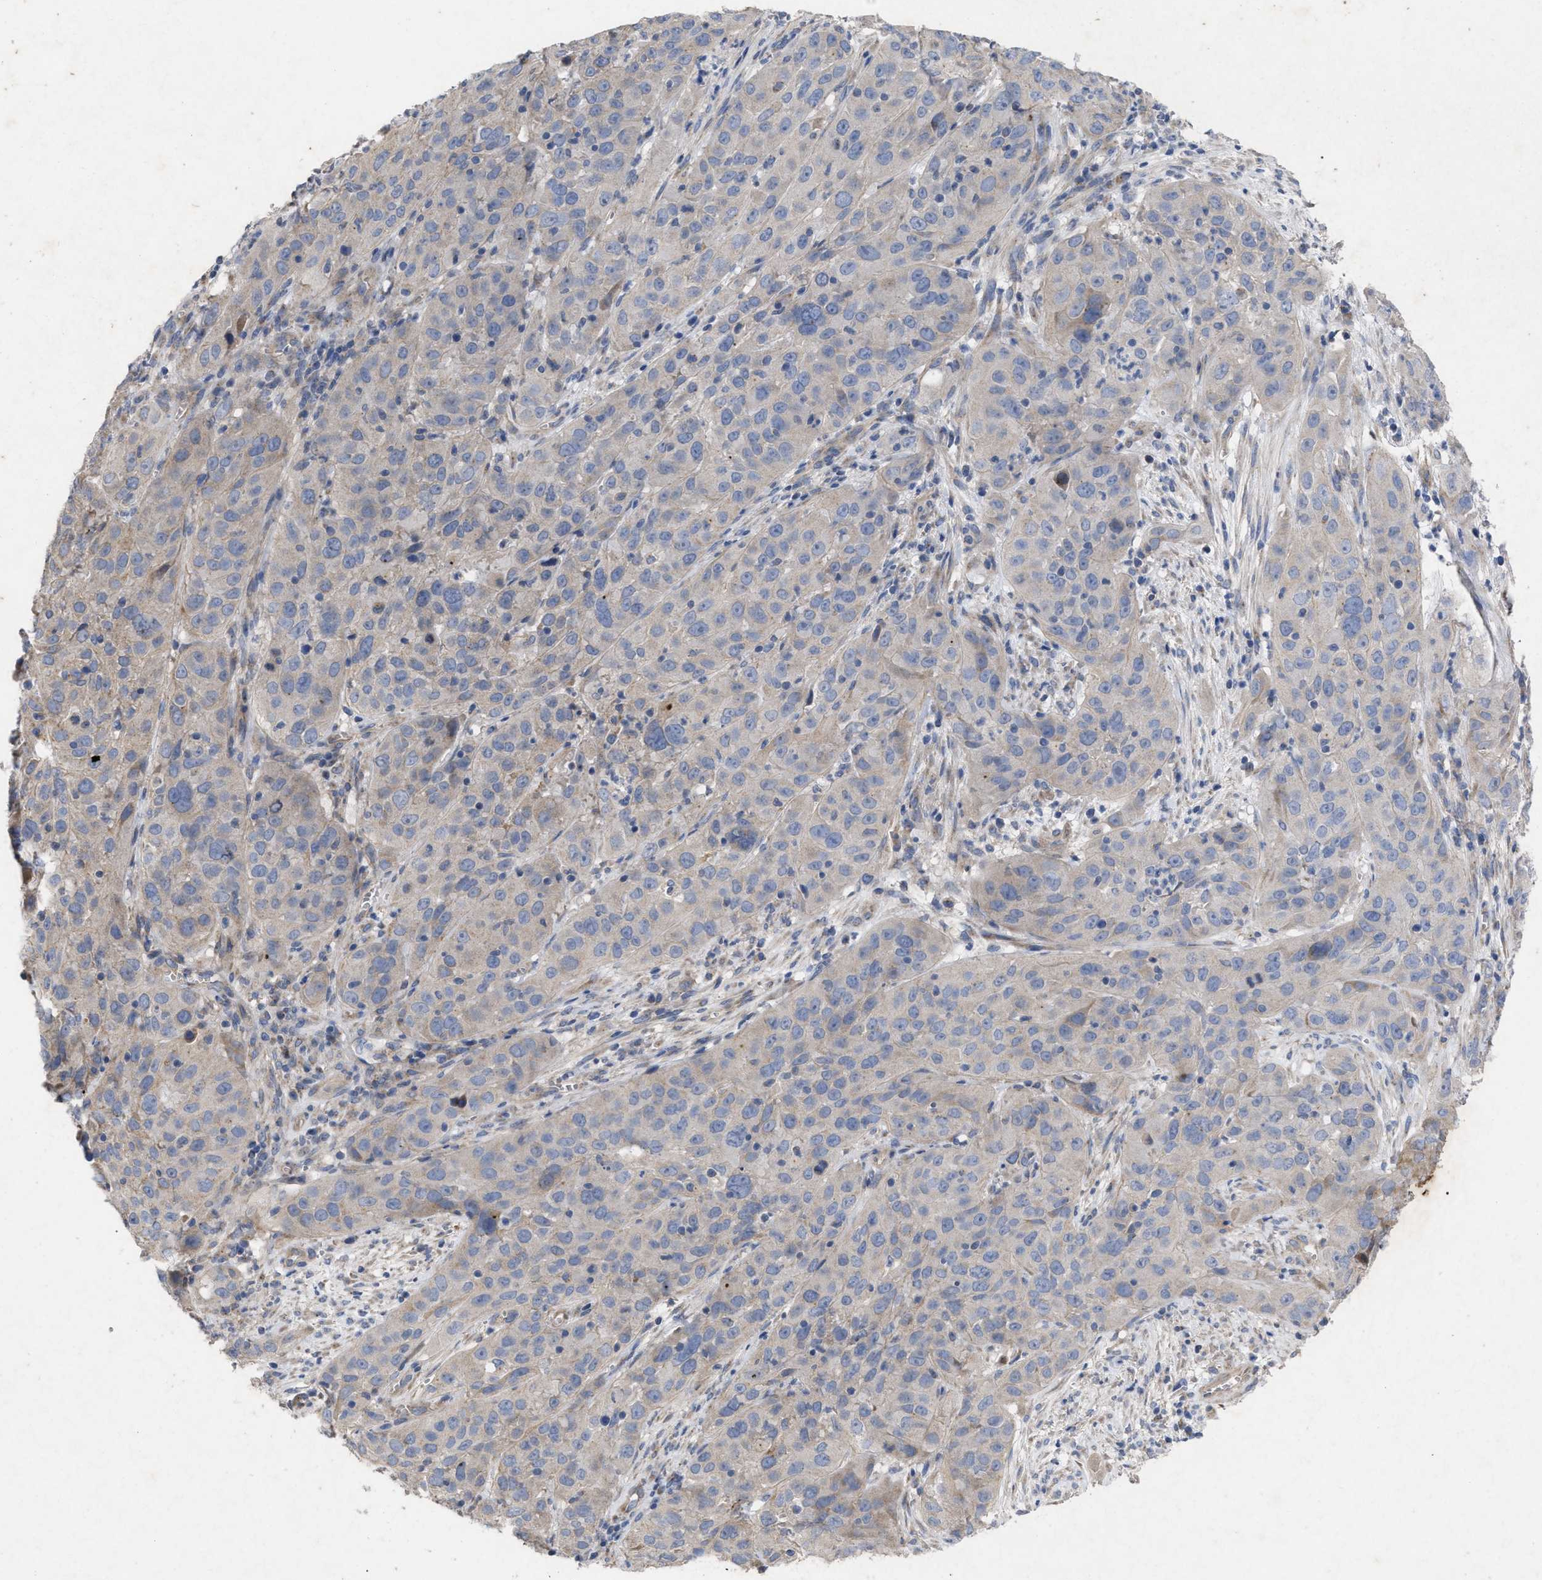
{"staining": {"intensity": "weak", "quantity": ">75%", "location": "cytoplasmic/membranous"}, "tissue": "cervical cancer", "cell_type": "Tumor cells", "image_type": "cancer", "snomed": [{"axis": "morphology", "description": "Squamous cell carcinoma, NOS"}, {"axis": "topography", "description": "Cervix"}], "caption": "Protein staining reveals weak cytoplasmic/membranous positivity in approximately >75% of tumor cells in cervical cancer.", "gene": "VIP", "patient": {"sex": "female", "age": 32}}